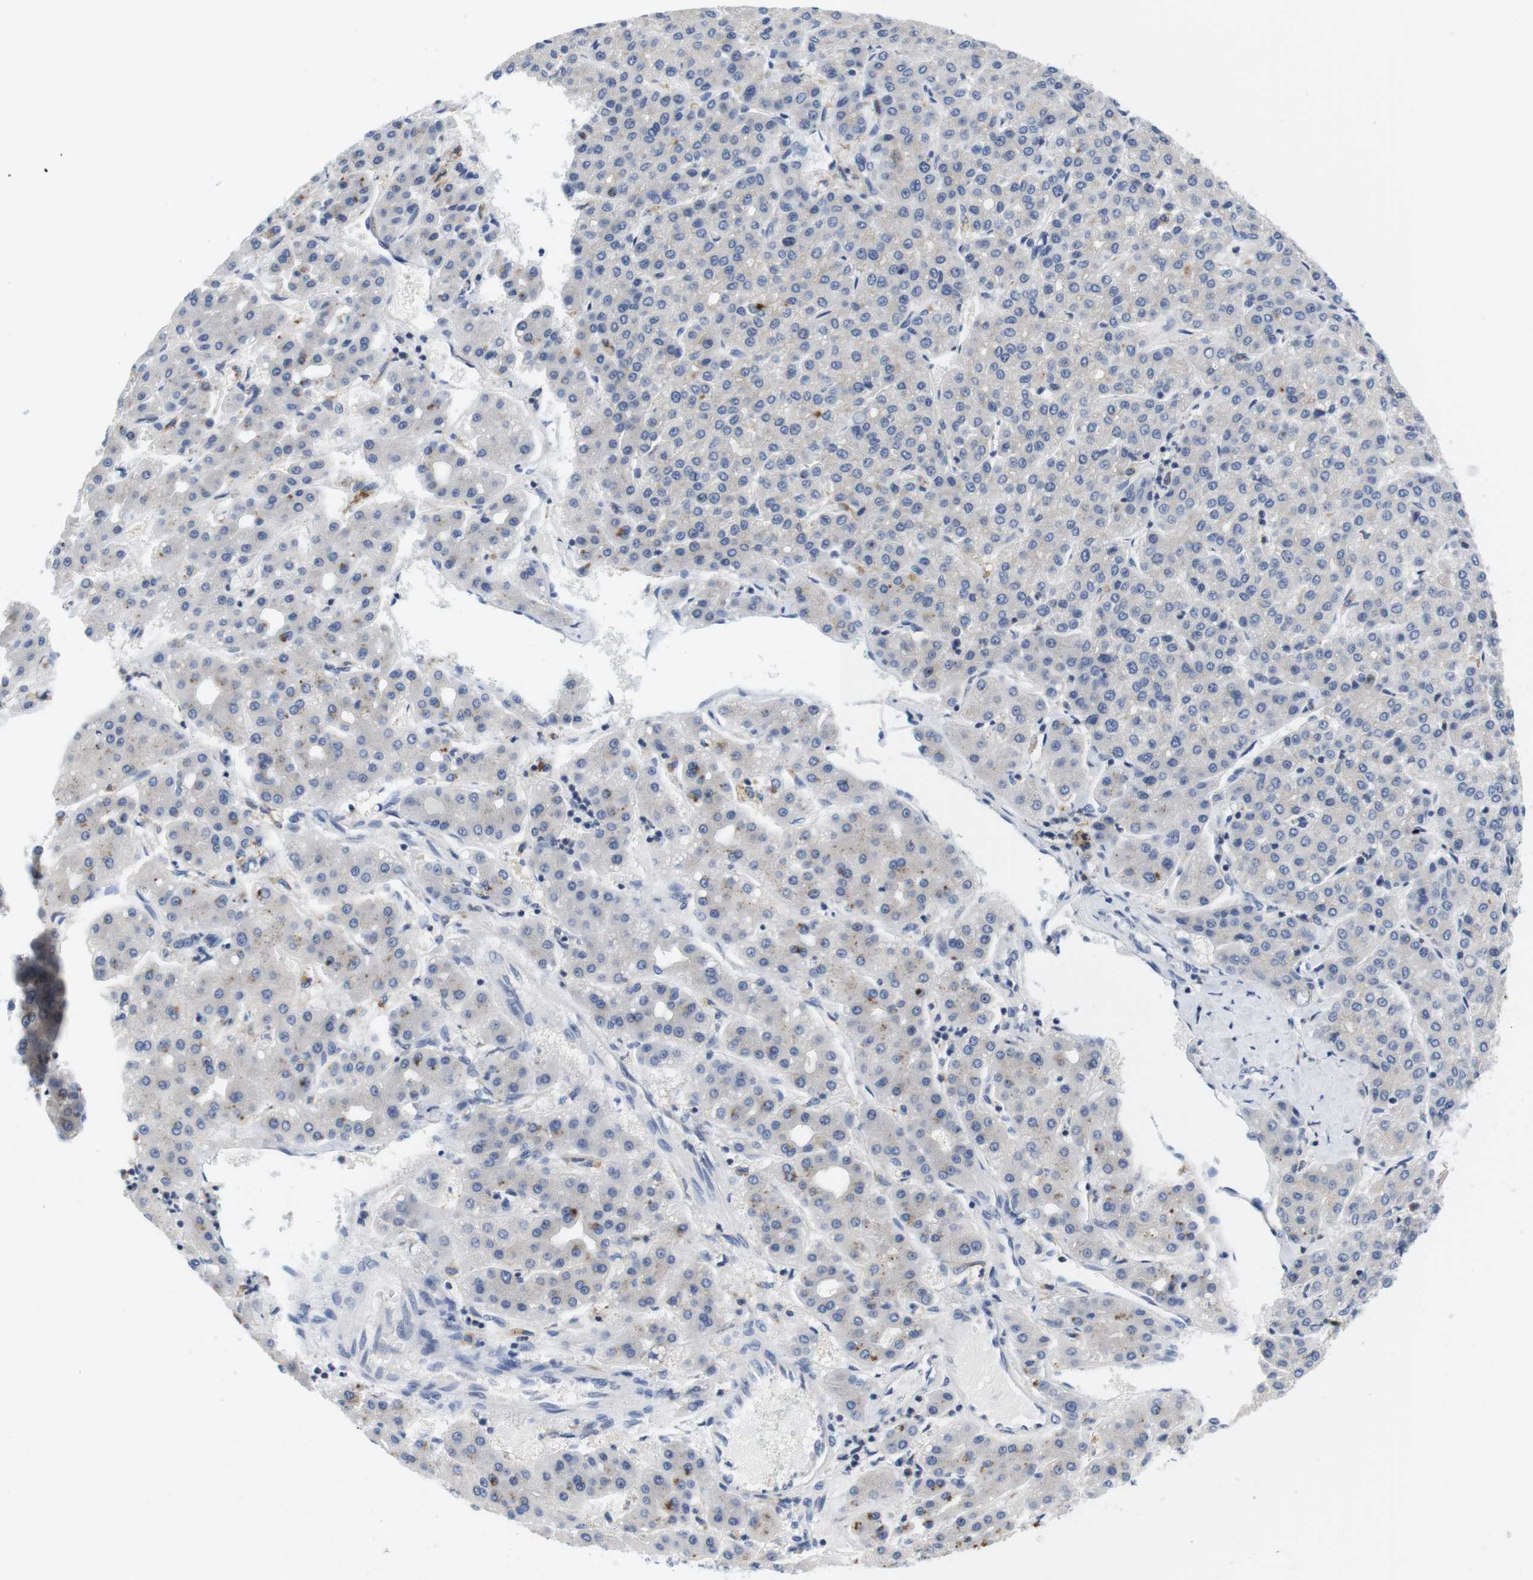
{"staining": {"intensity": "negative", "quantity": "none", "location": "none"}, "tissue": "liver cancer", "cell_type": "Tumor cells", "image_type": "cancer", "snomed": [{"axis": "morphology", "description": "Carcinoma, Hepatocellular, NOS"}, {"axis": "topography", "description": "Liver"}], "caption": "Hepatocellular carcinoma (liver) stained for a protein using immunohistochemistry (IHC) displays no expression tumor cells.", "gene": "CNGA2", "patient": {"sex": "male", "age": 65}}